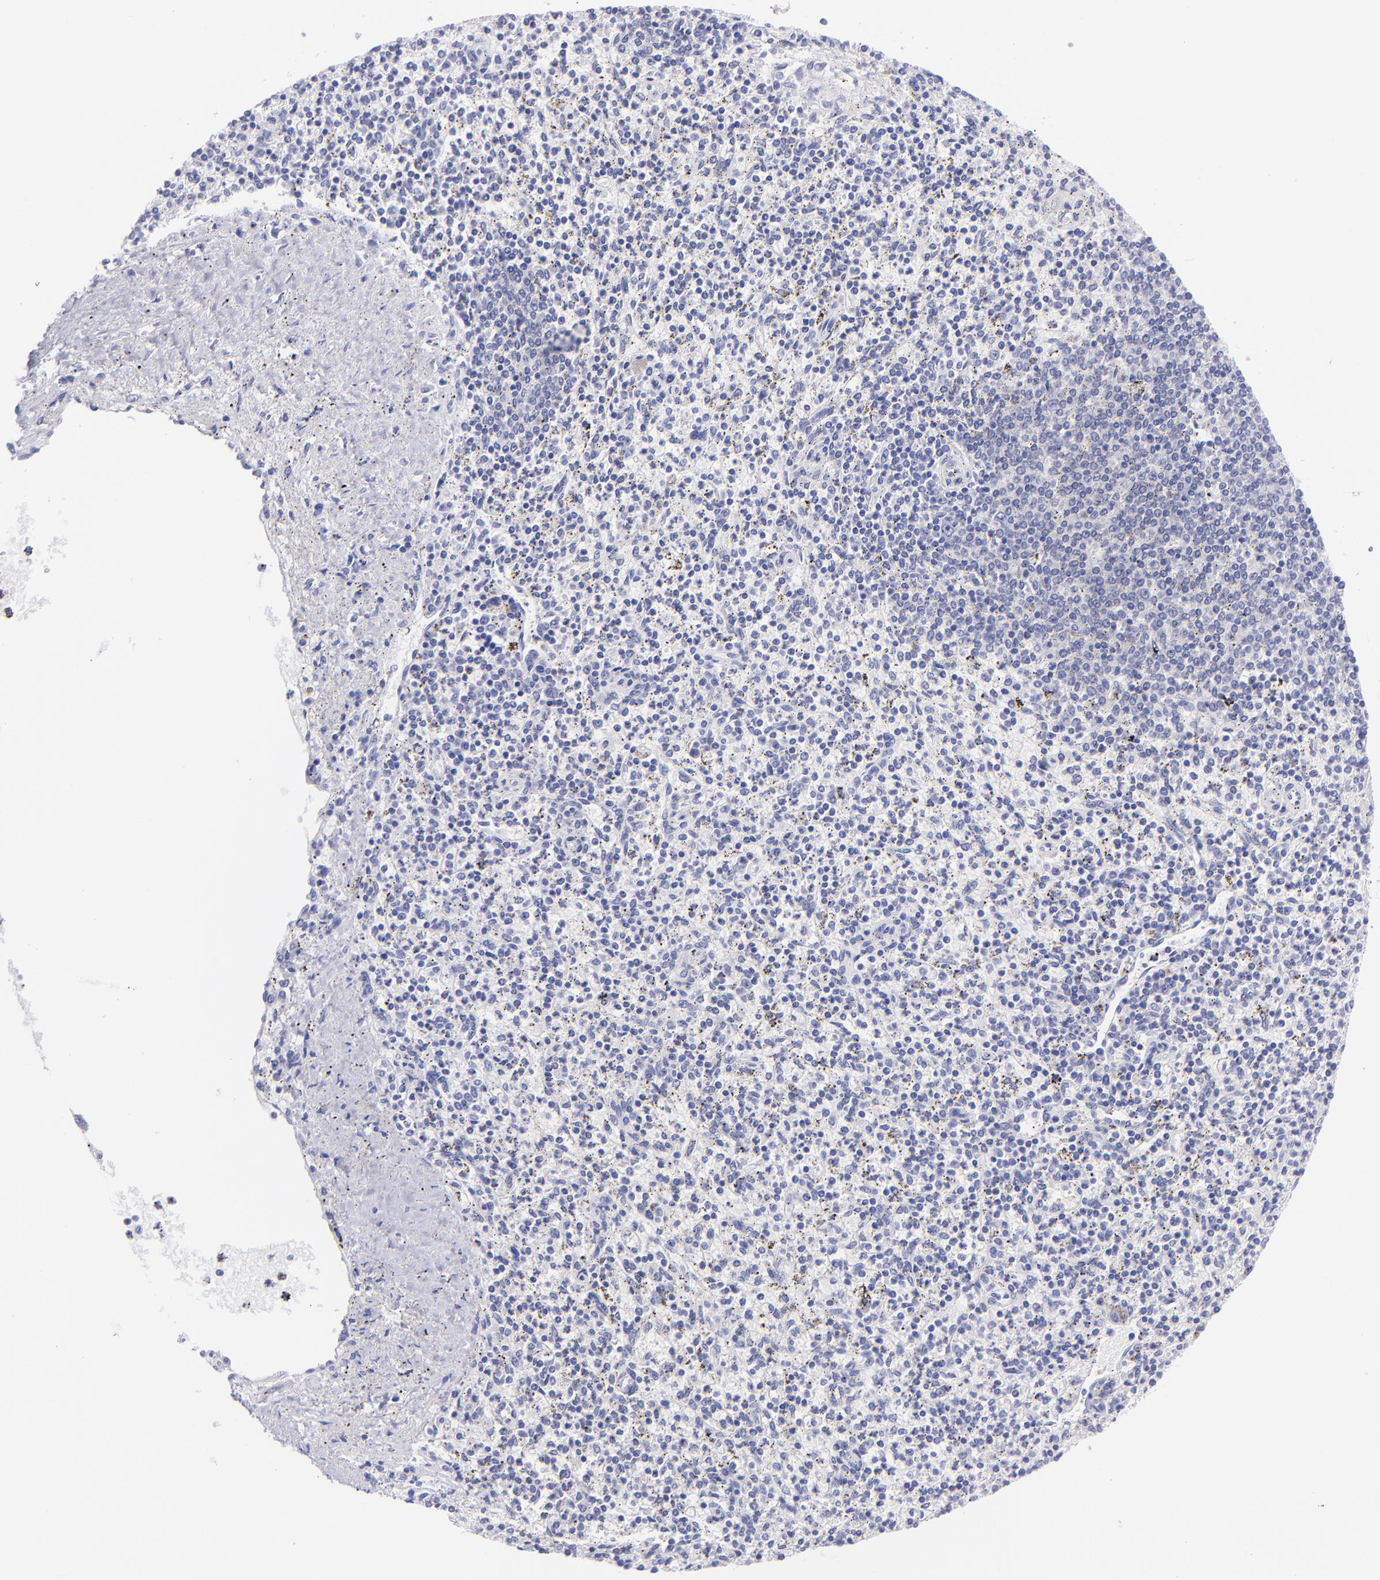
{"staining": {"intensity": "negative", "quantity": "none", "location": "none"}, "tissue": "spleen", "cell_type": "Cells in red pulp", "image_type": "normal", "snomed": [{"axis": "morphology", "description": "Normal tissue, NOS"}, {"axis": "topography", "description": "Spleen"}], "caption": "The immunohistochemistry micrograph has no significant expression in cells in red pulp of spleen. (DAB immunohistochemistry with hematoxylin counter stain).", "gene": "CNP", "patient": {"sex": "male", "age": 72}}